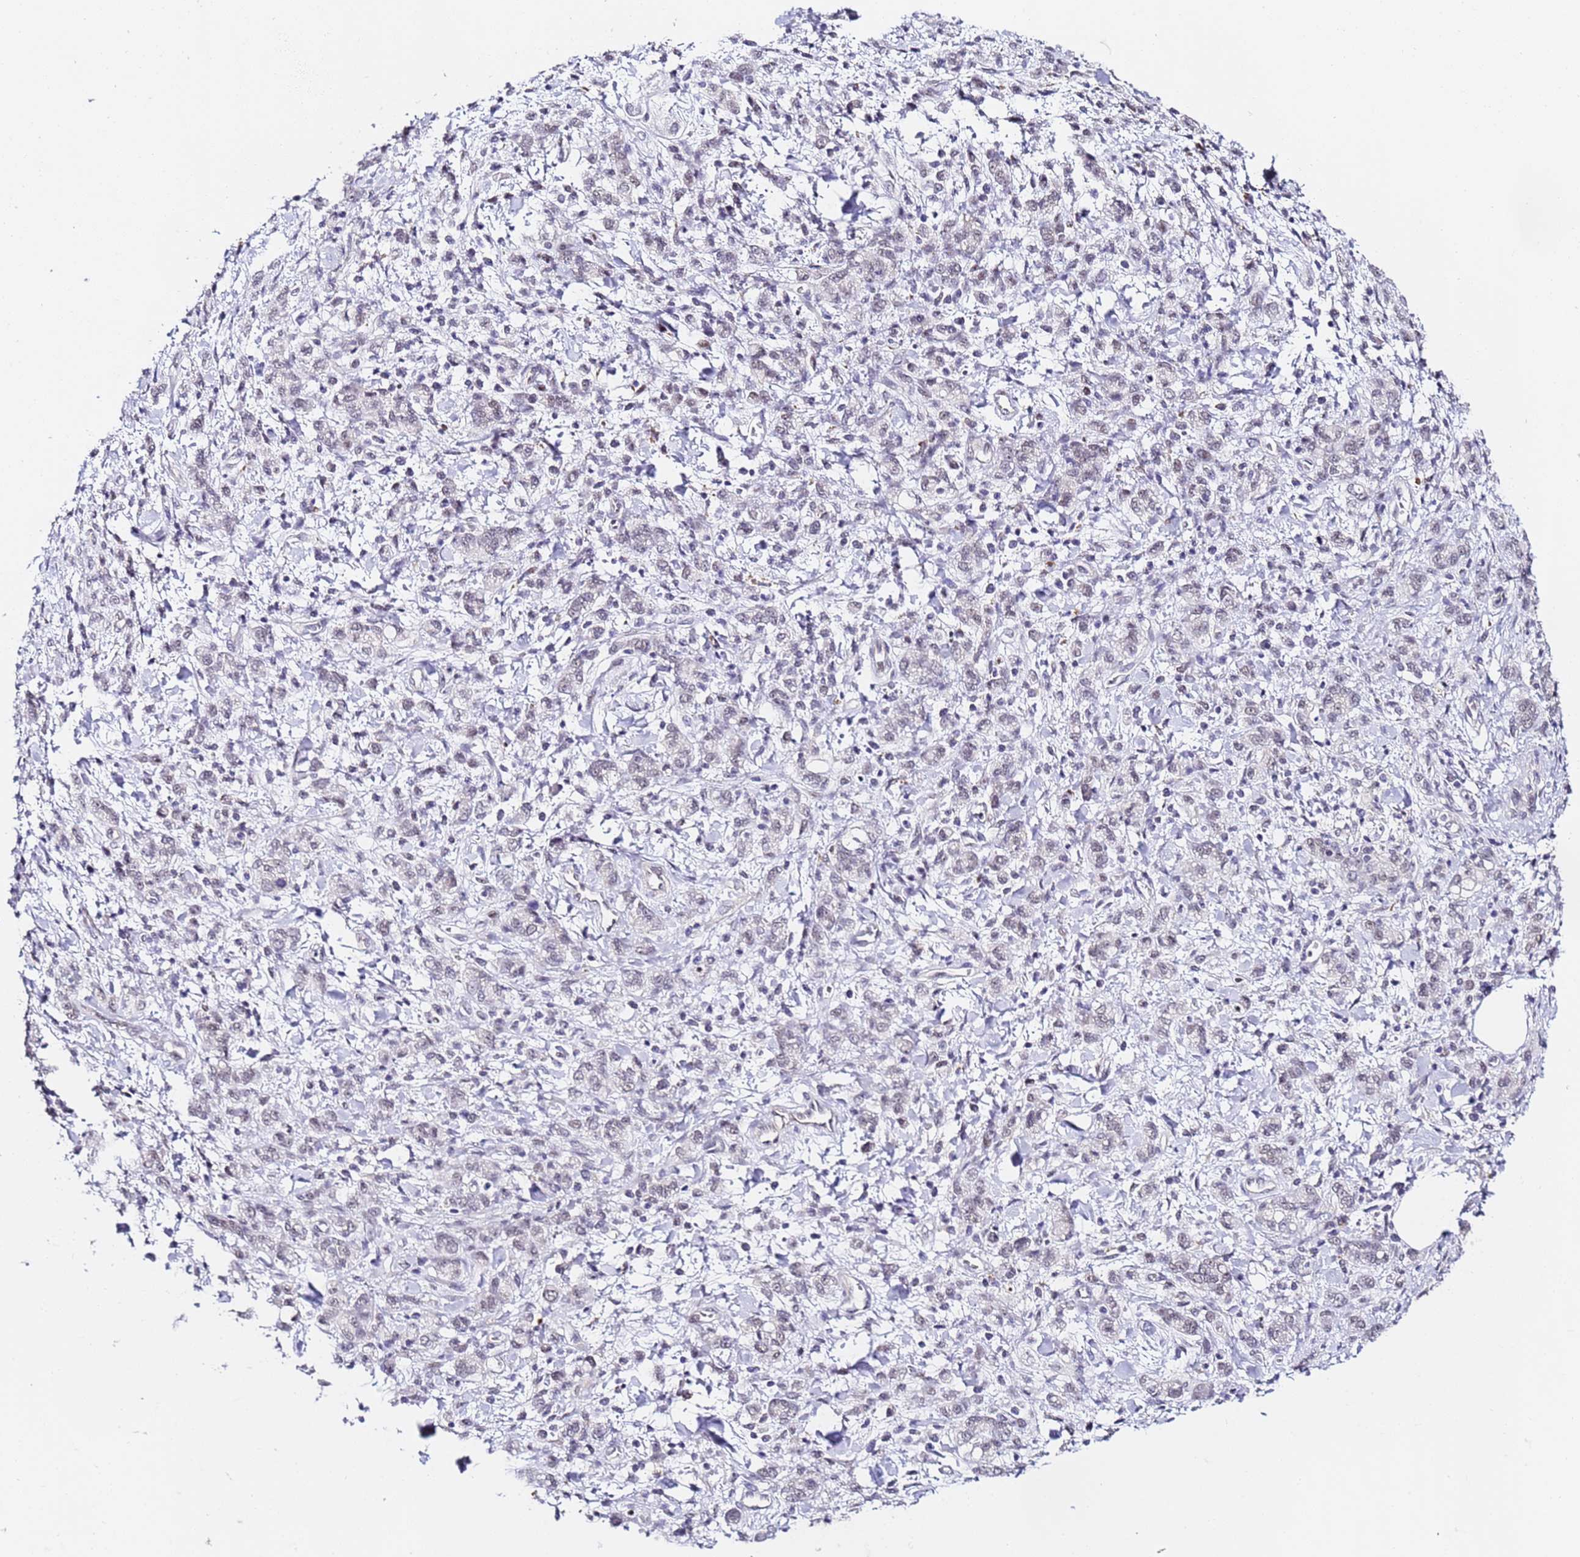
{"staining": {"intensity": "weak", "quantity": "<25%", "location": "nuclear"}, "tissue": "stomach cancer", "cell_type": "Tumor cells", "image_type": "cancer", "snomed": [{"axis": "morphology", "description": "Adenocarcinoma, NOS"}, {"axis": "topography", "description": "Stomach"}], "caption": "DAB immunohistochemical staining of stomach adenocarcinoma displays no significant positivity in tumor cells.", "gene": "LSM3", "patient": {"sex": "male", "age": 77}}